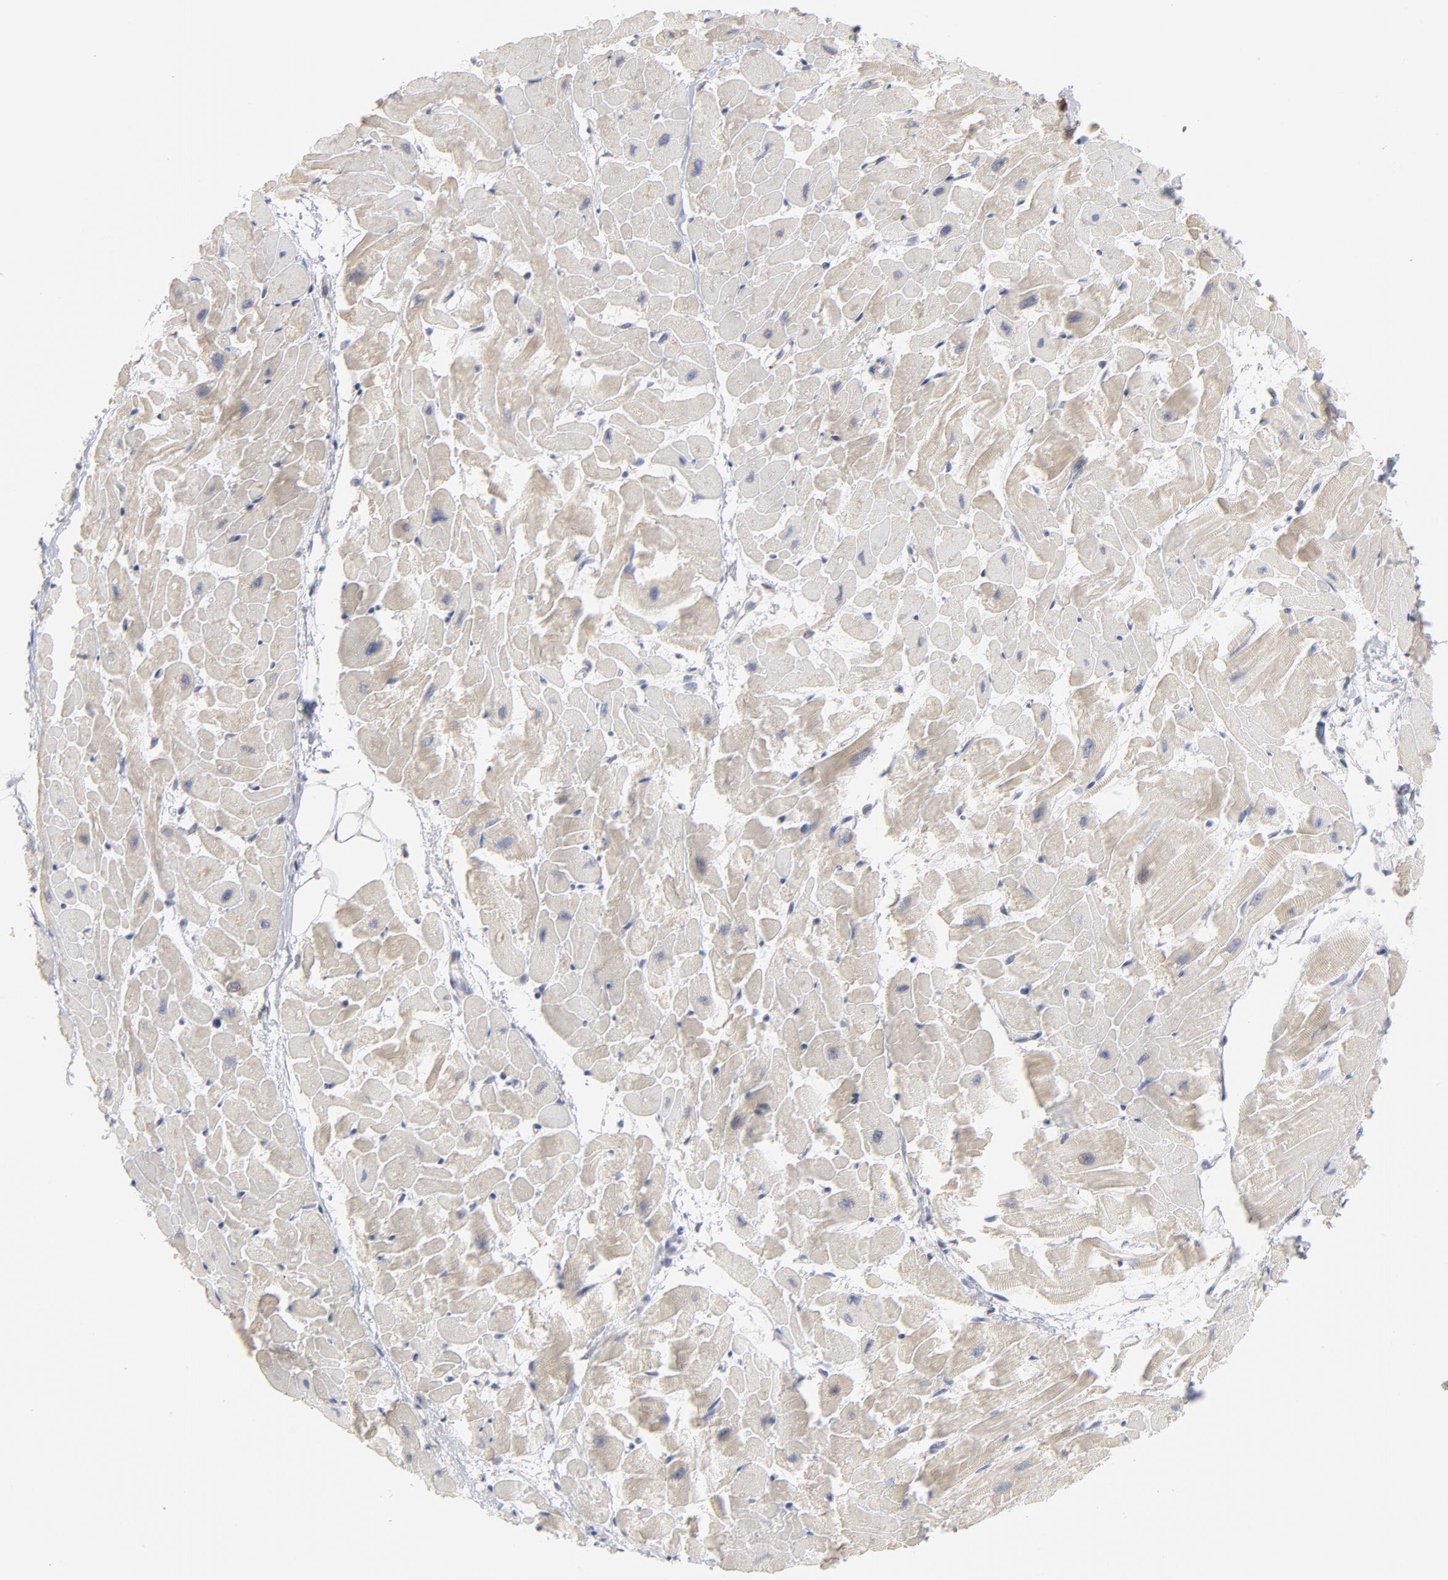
{"staining": {"intensity": "weak", "quantity": ">75%", "location": "cytoplasmic/membranous"}, "tissue": "heart muscle", "cell_type": "Cardiomyocytes", "image_type": "normal", "snomed": [{"axis": "morphology", "description": "Normal tissue, NOS"}, {"axis": "topography", "description": "Heart"}], "caption": "A histopathology image of heart muscle stained for a protein exhibits weak cytoplasmic/membranous brown staining in cardiomyocytes.", "gene": "PPFIBP2", "patient": {"sex": "female", "age": 19}}